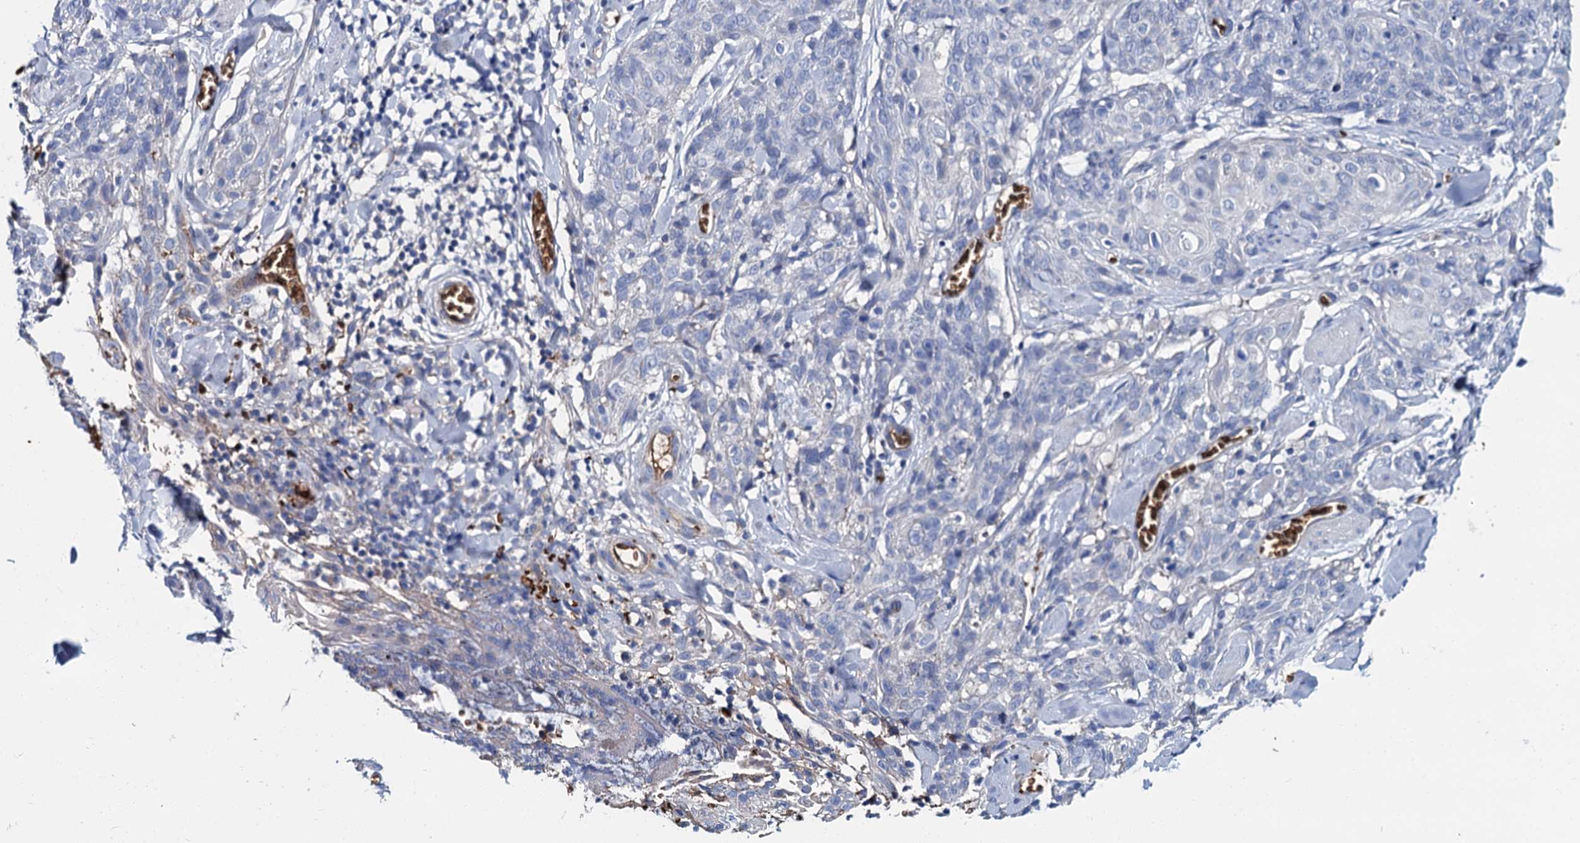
{"staining": {"intensity": "negative", "quantity": "none", "location": "none"}, "tissue": "skin cancer", "cell_type": "Tumor cells", "image_type": "cancer", "snomed": [{"axis": "morphology", "description": "Squamous cell carcinoma, NOS"}, {"axis": "topography", "description": "Skin"}, {"axis": "topography", "description": "Vulva"}], "caption": "Immunohistochemistry image of neoplastic tissue: human skin squamous cell carcinoma stained with DAB (3,3'-diaminobenzidine) reveals no significant protein staining in tumor cells.", "gene": "ATG2A", "patient": {"sex": "female", "age": 85}}